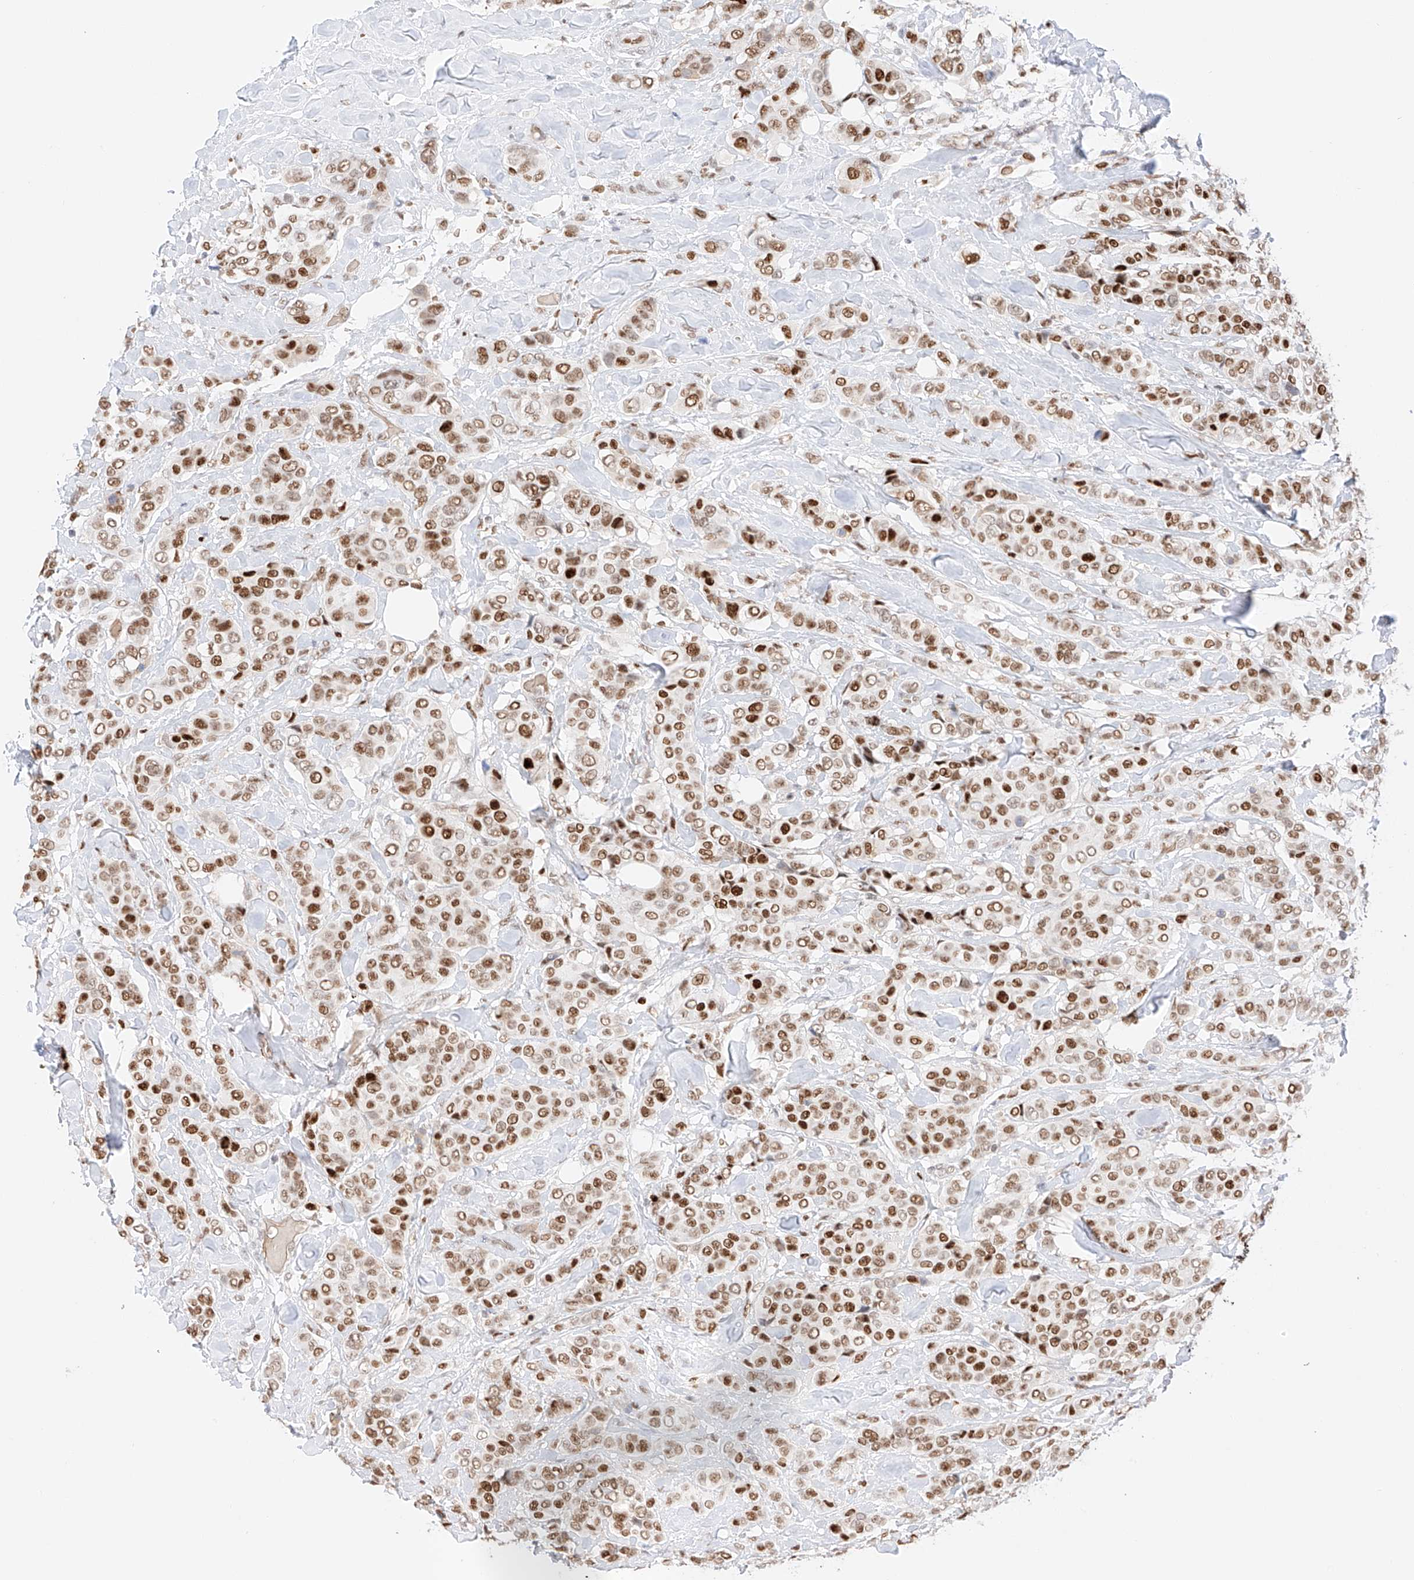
{"staining": {"intensity": "strong", "quantity": ">75%", "location": "nuclear"}, "tissue": "breast cancer", "cell_type": "Tumor cells", "image_type": "cancer", "snomed": [{"axis": "morphology", "description": "Lobular carcinoma"}, {"axis": "topography", "description": "Breast"}], "caption": "Immunohistochemistry (DAB) staining of human breast cancer shows strong nuclear protein positivity in about >75% of tumor cells.", "gene": "APIP", "patient": {"sex": "female", "age": 51}}